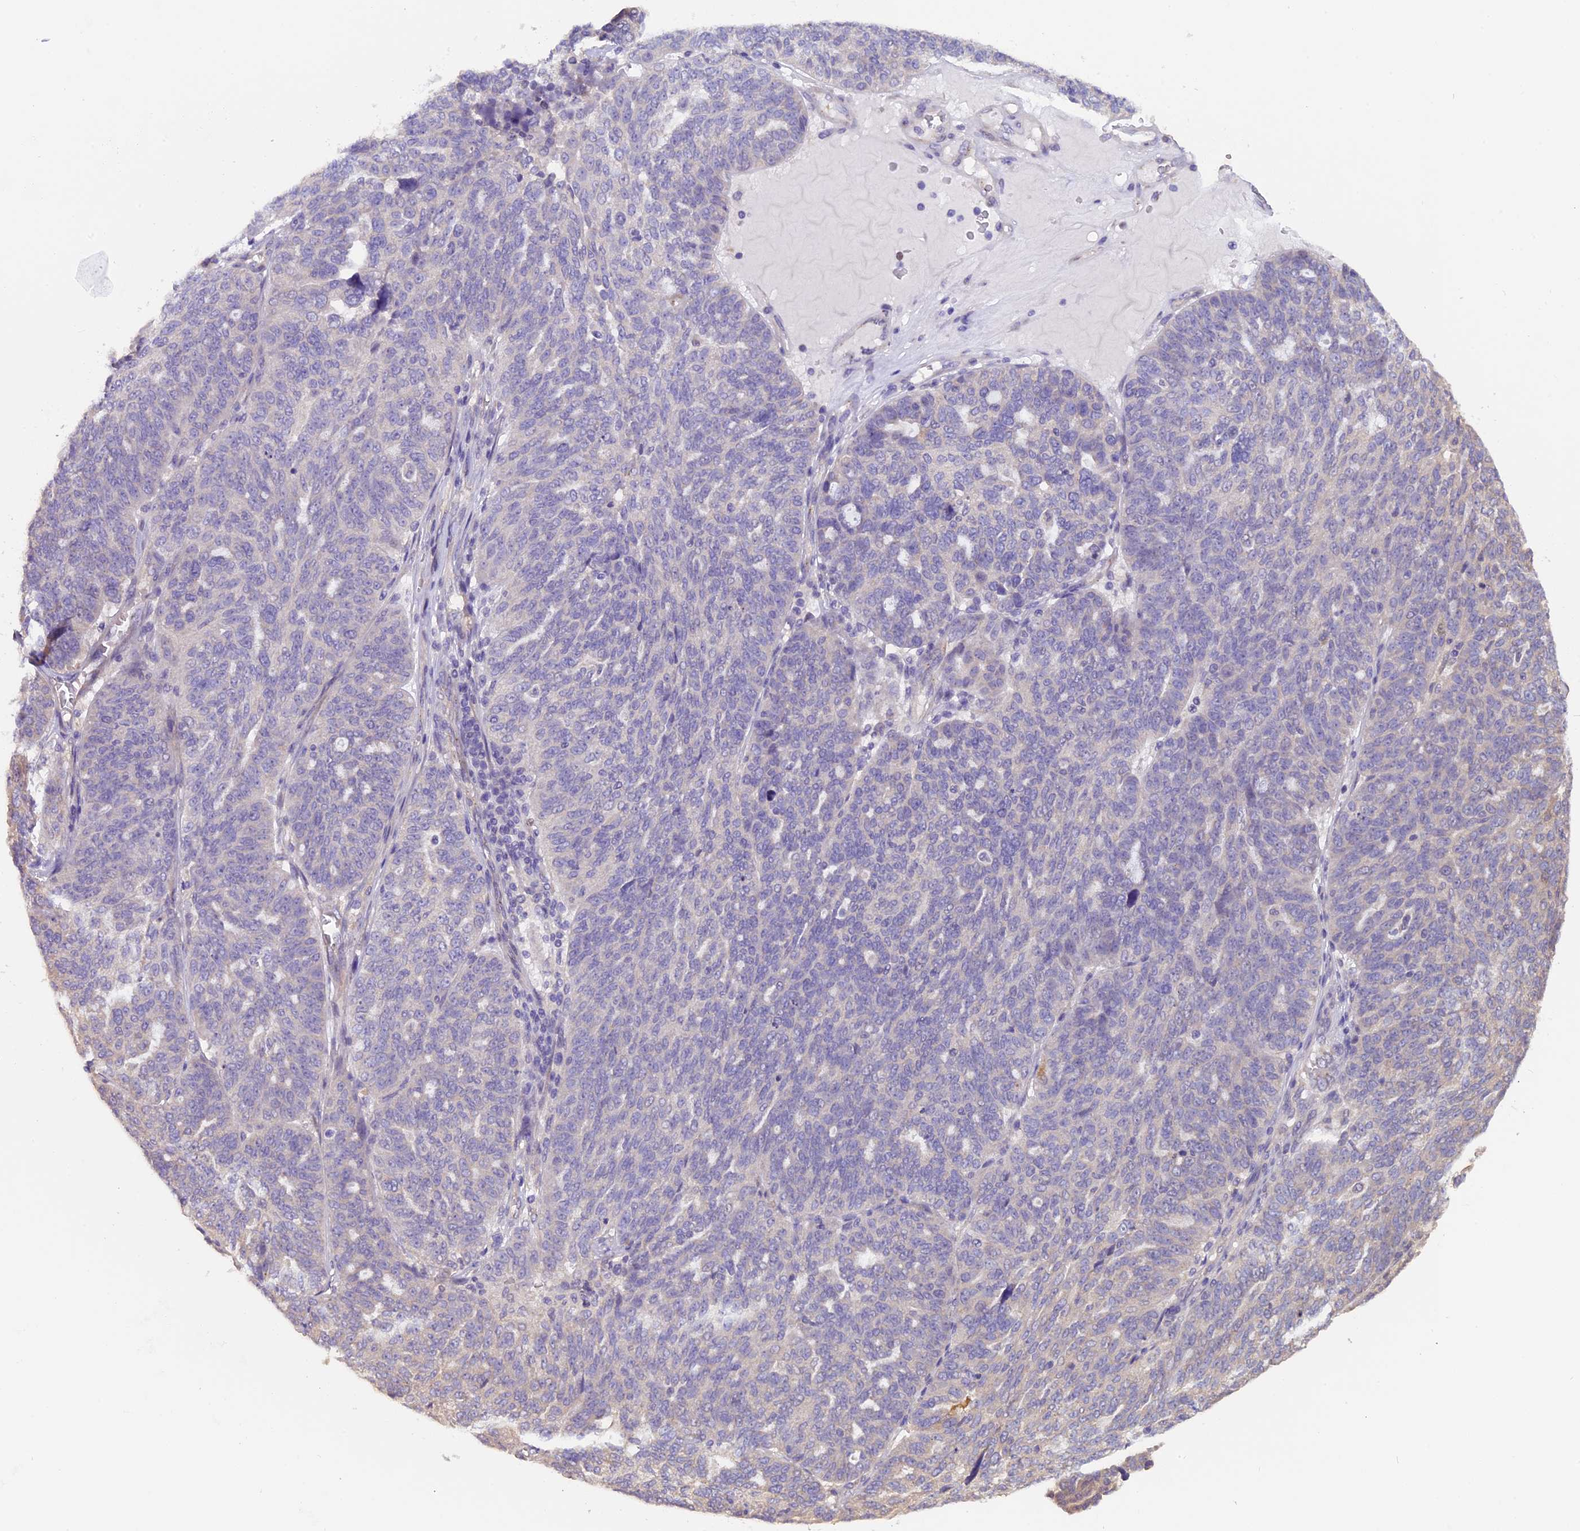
{"staining": {"intensity": "negative", "quantity": "none", "location": "none"}, "tissue": "ovarian cancer", "cell_type": "Tumor cells", "image_type": "cancer", "snomed": [{"axis": "morphology", "description": "Cystadenocarcinoma, serous, NOS"}, {"axis": "topography", "description": "Ovary"}], "caption": "Tumor cells show no significant protein staining in ovarian cancer.", "gene": "CCDC9B", "patient": {"sex": "female", "age": 59}}